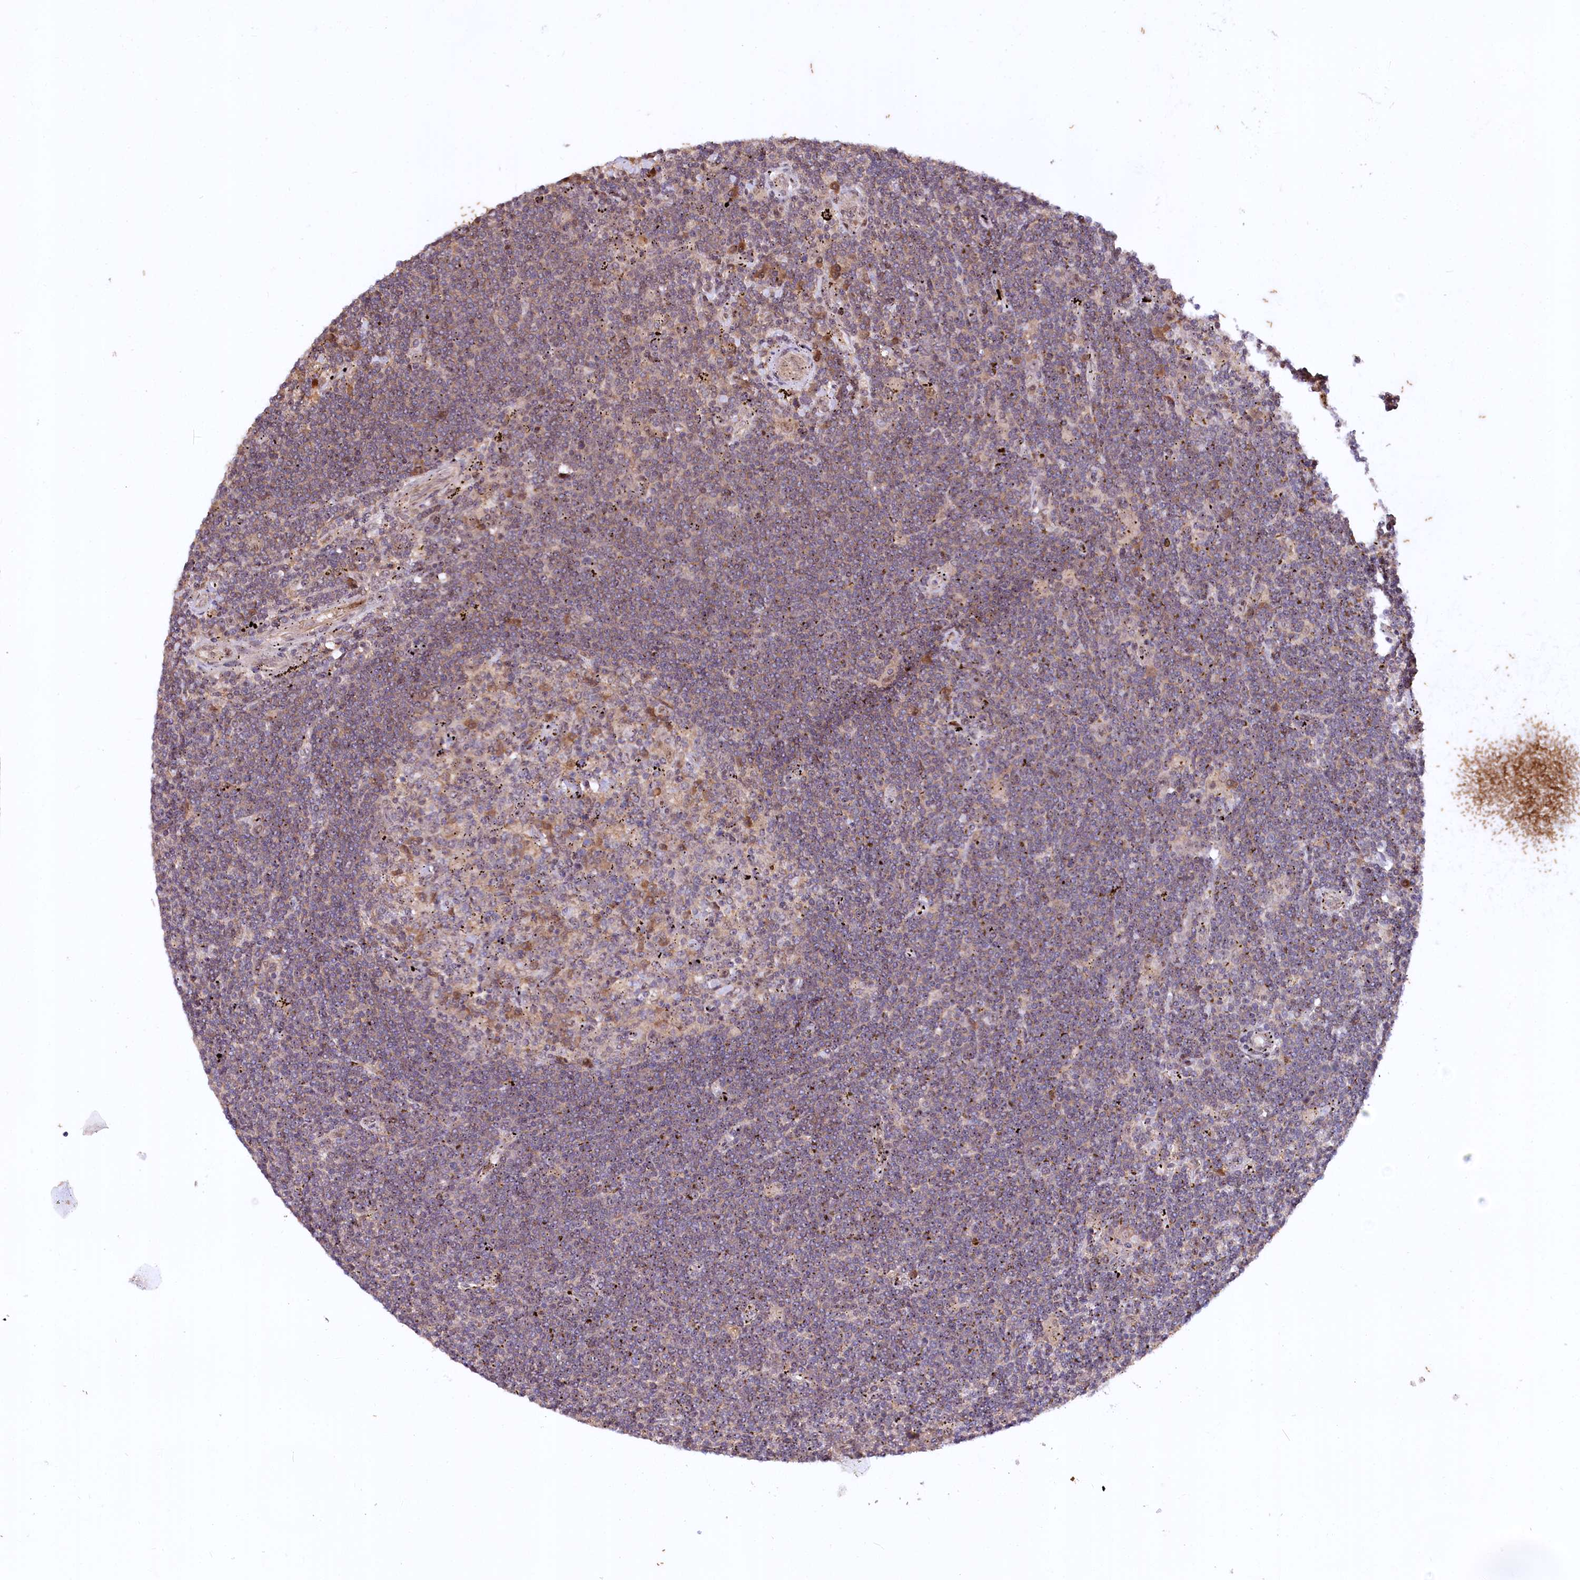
{"staining": {"intensity": "weak", "quantity": "25%-75%", "location": "cytoplasmic/membranous"}, "tissue": "lymphoma", "cell_type": "Tumor cells", "image_type": "cancer", "snomed": [{"axis": "morphology", "description": "Malignant lymphoma, non-Hodgkin's type, Low grade"}, {"axis": "topography", "description": "Spleen"}], "caption": "Tumor cells demonstrate weak cytoplasmic/membranous expression in about 25%-75% of cells in malignant lymphoma, non-Hodgkin's type (low-grade).", "gene": "N4BP2L1", "patient": {"sex": "male", "age": 76}}